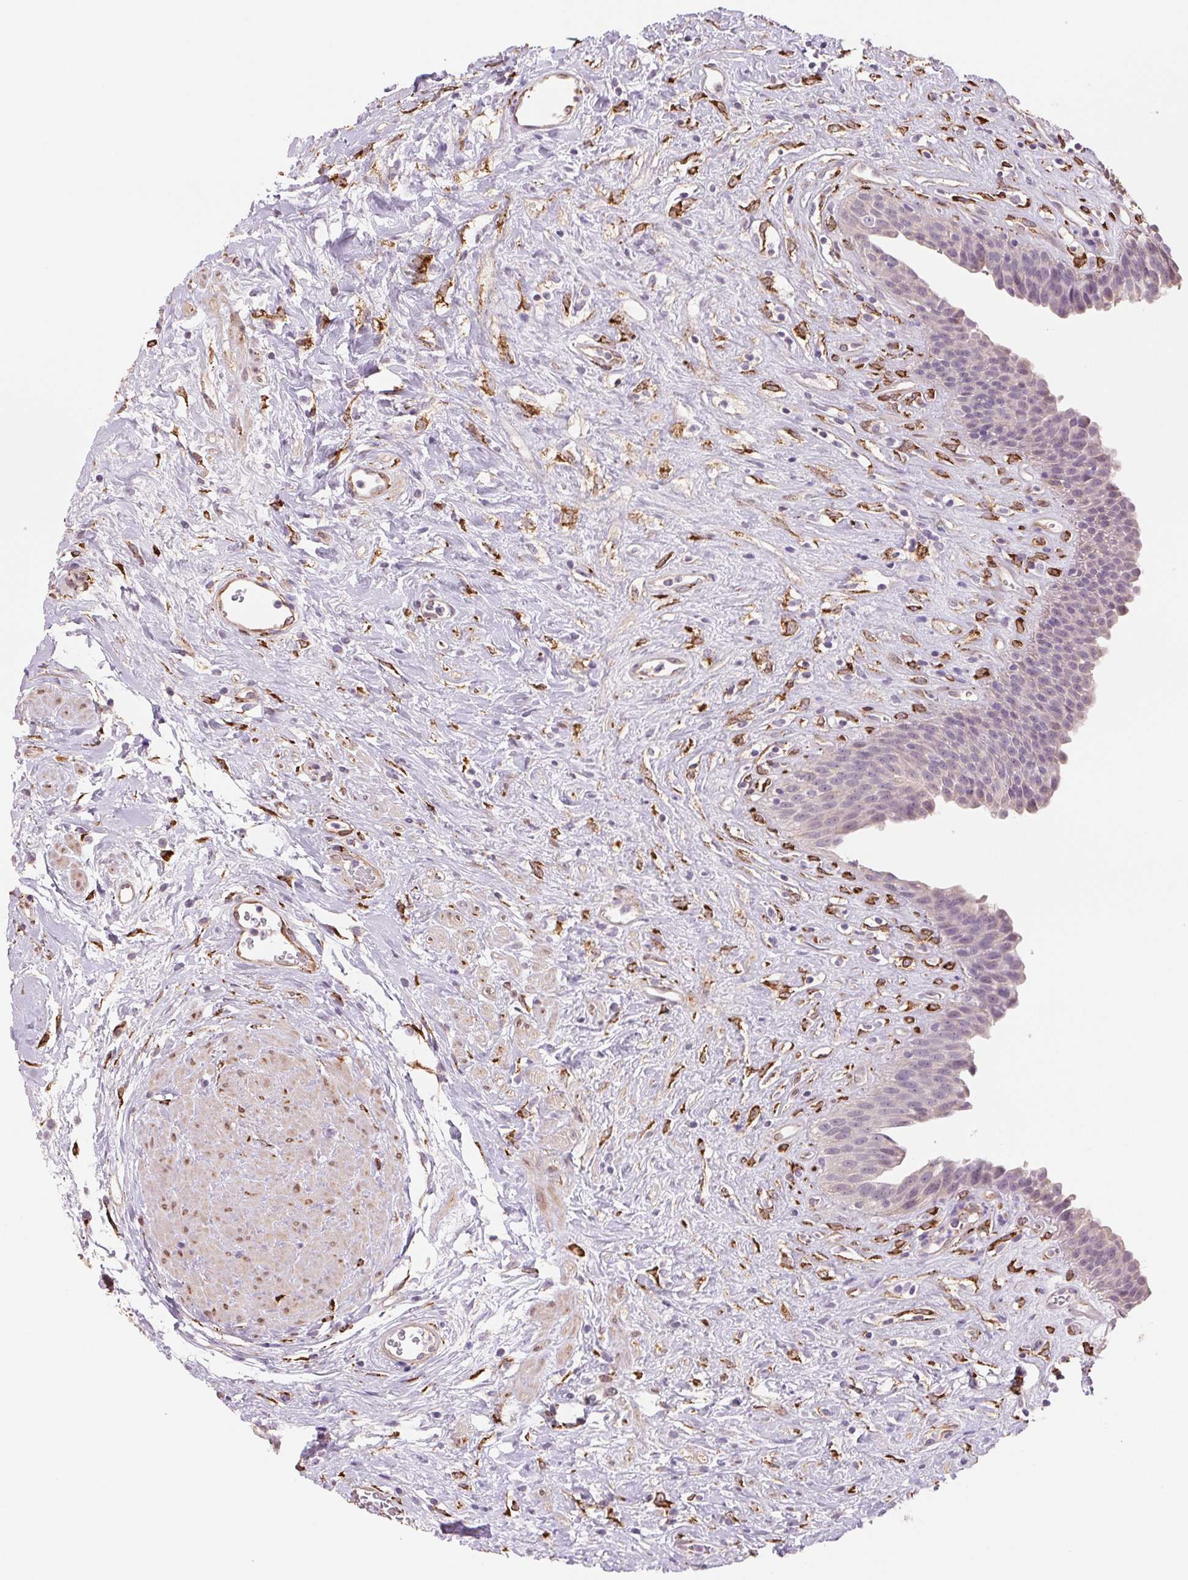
{"staining": {"intensity": "negative", "quantity": "none", "location": "none"}, "tissue": "urinary bladder", "cell_type": "Urothelial cells", "image_type": "normal", "snomed": [{"axis": "morphology", "description": "Normal tissue, NOS"}, {"axis": "topography", "description": "Urinary bladder"}], "caption": "Photomicrograph shows no significant protein staining in urothelial cells of normal urinary bladder. Brightfield microscopy of immunohistochemistry (IHC) stained with DAB (brown) and hematoxylin (blue), captured at high magnification.", "gene": "FKBP10", "patient": {"sex": "female", "age": 56}}